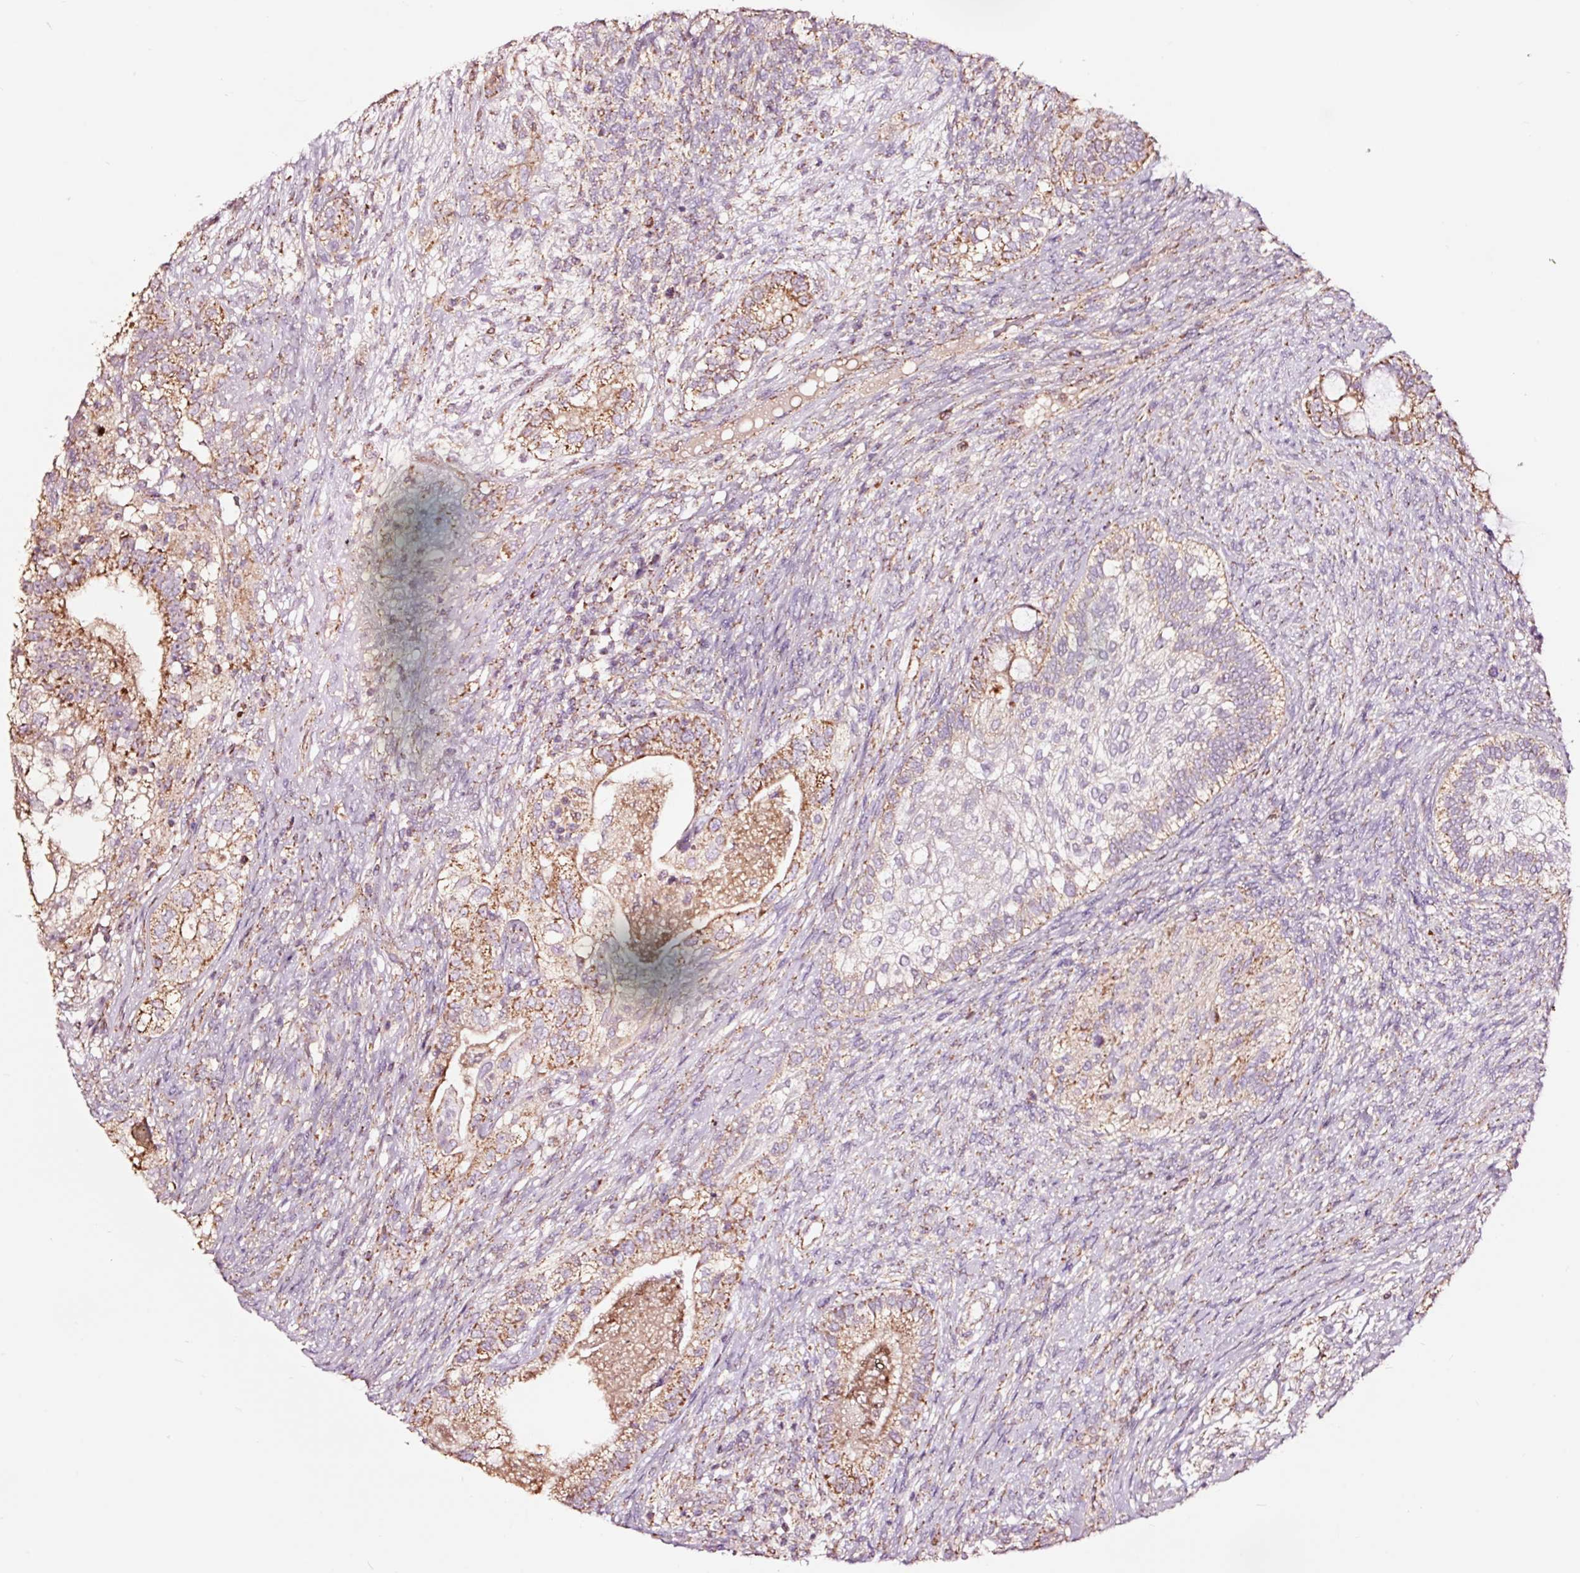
{"staining": {"intensity": "moderate", "quantity": ">75%", "location": "cytoplasmic/membranous"}, "tissue": "testis cancer", "cell_type": "Tumor cells", "image_type": "cancer", "snomed": [{"axis": "morphology", "description": "Seminoma, NOS"}, {"axis": "morphology", "description": "Carcinoma, Embryonal, NOS"}, {"axis": "topography", "description": "Testis"}], "caption": "Immunohistochemical staining of human embryonal carcinoma (testis) exhibits medium levels of moderate cytoplasmic/membranous staining in about >75% of tumor cells. The protein of interest is stained brown, and the nuclei are stained in blue (DAB (3,3'-diaminobenzidine) IHC with brightfield microscopy, high magnification).", "gene": "TPM1", "patient": {"sex": "male", "age": 41}}